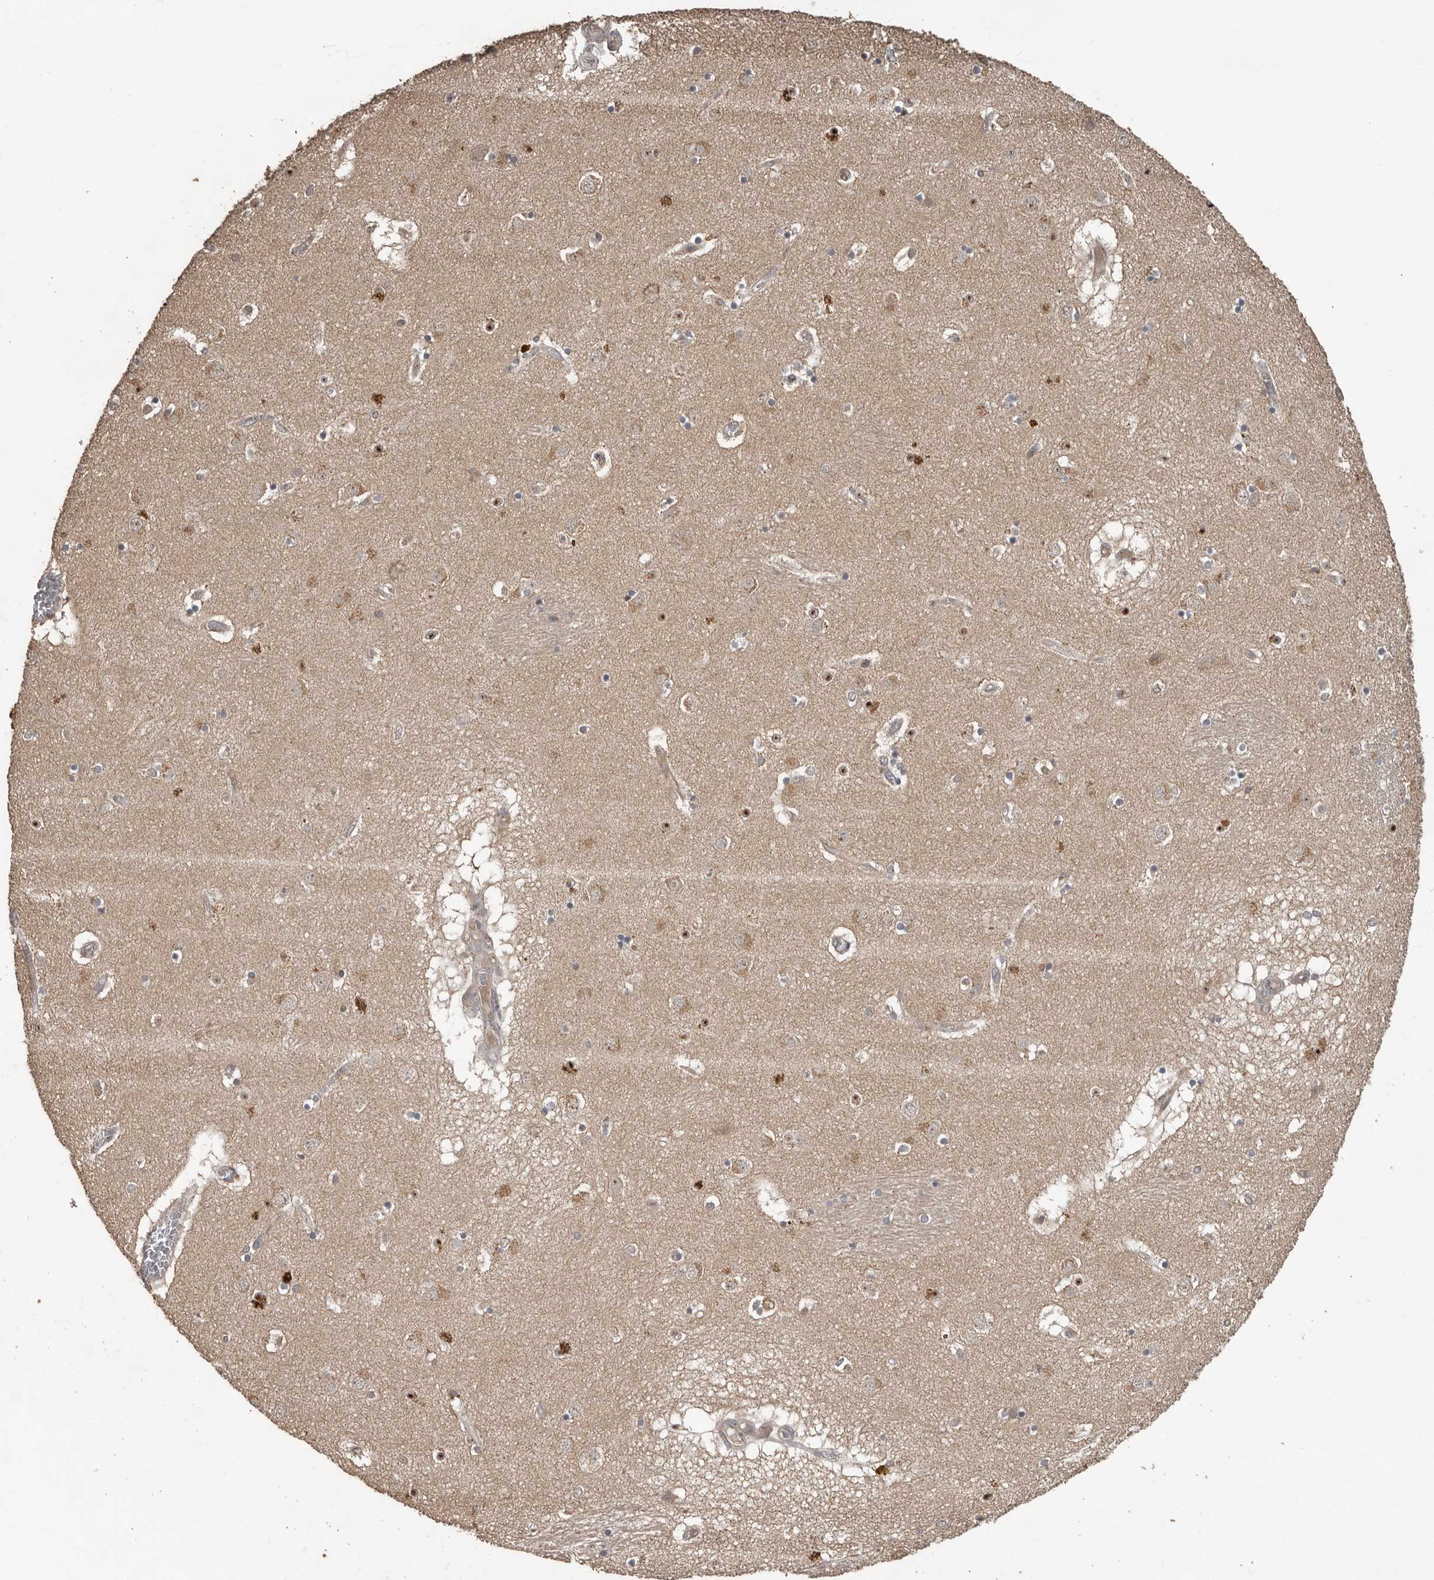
{"staining": {"intensity": "strong", "quantity": "<25%", "location": "nuclear"}, "tissue": "caudate", "cell_type": "Glial cells", "image_type": "normal", "snomed": [{"axis": "morphology", "description": "Normal tissue, NOS"}, {"axis": "topography", "description": "Lateral ventricle wall"}], "caption": "Benign caudate was stained to show a protein in brown. There is medium levels of strong nuclear expression in about <25% of glial cells. (IHC, brightfield microscopy, high magnification).", "gene": "CEP350", "patient": {"sex": "male", "age": 70}}